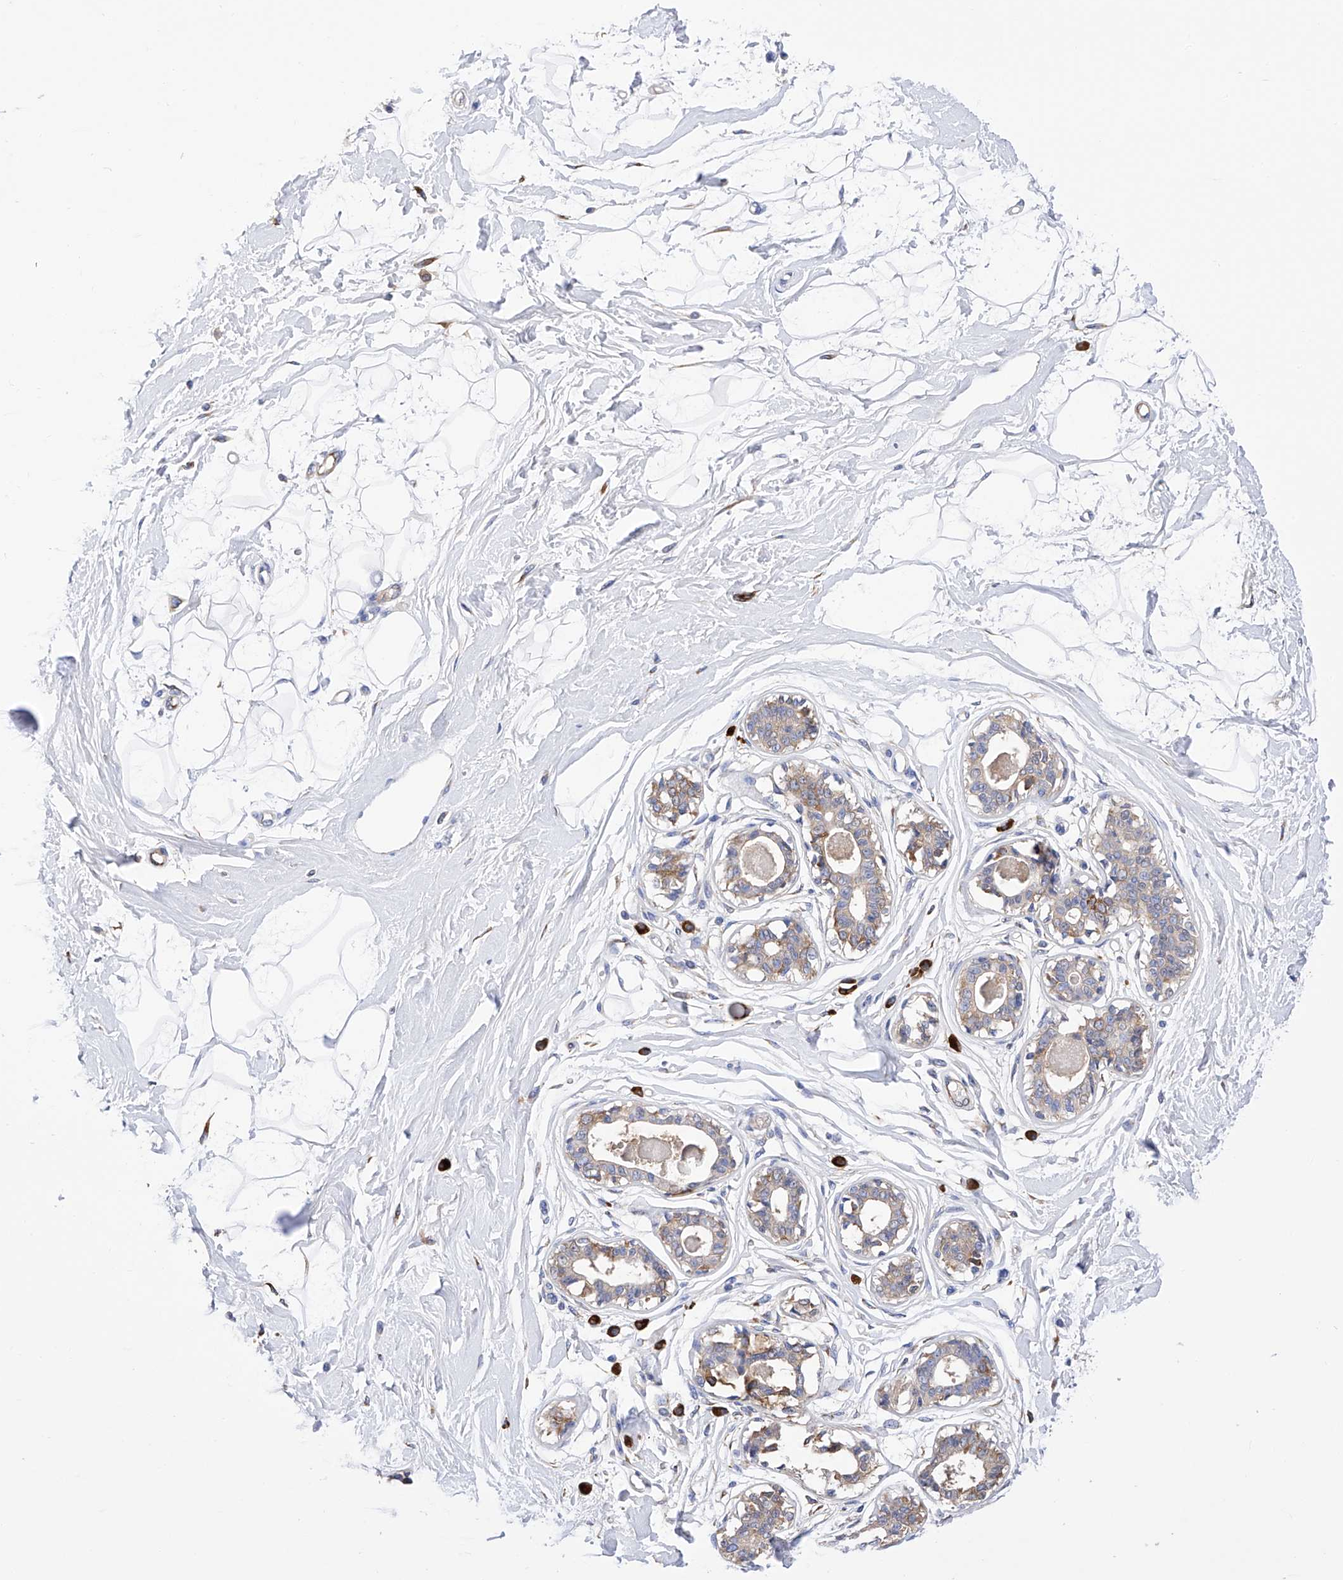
{"staining": {"intensity": "negative", "quantity": "none", "location": "none"}, "tissue": "breast", "cell_type": "Adipocytes", "image_type": "normal", "snomed": [{"axis": "morphology", "description": "Normal tissue, NOS"}, {"axis": "topography", "description": "Breast"}], "caption": "Immunohistochemical staining of unremarkable breast demonstrates no significant staining in adipocytes.", "gene": "PDIA5", "patient": {"sex": "female", "age": 45}}